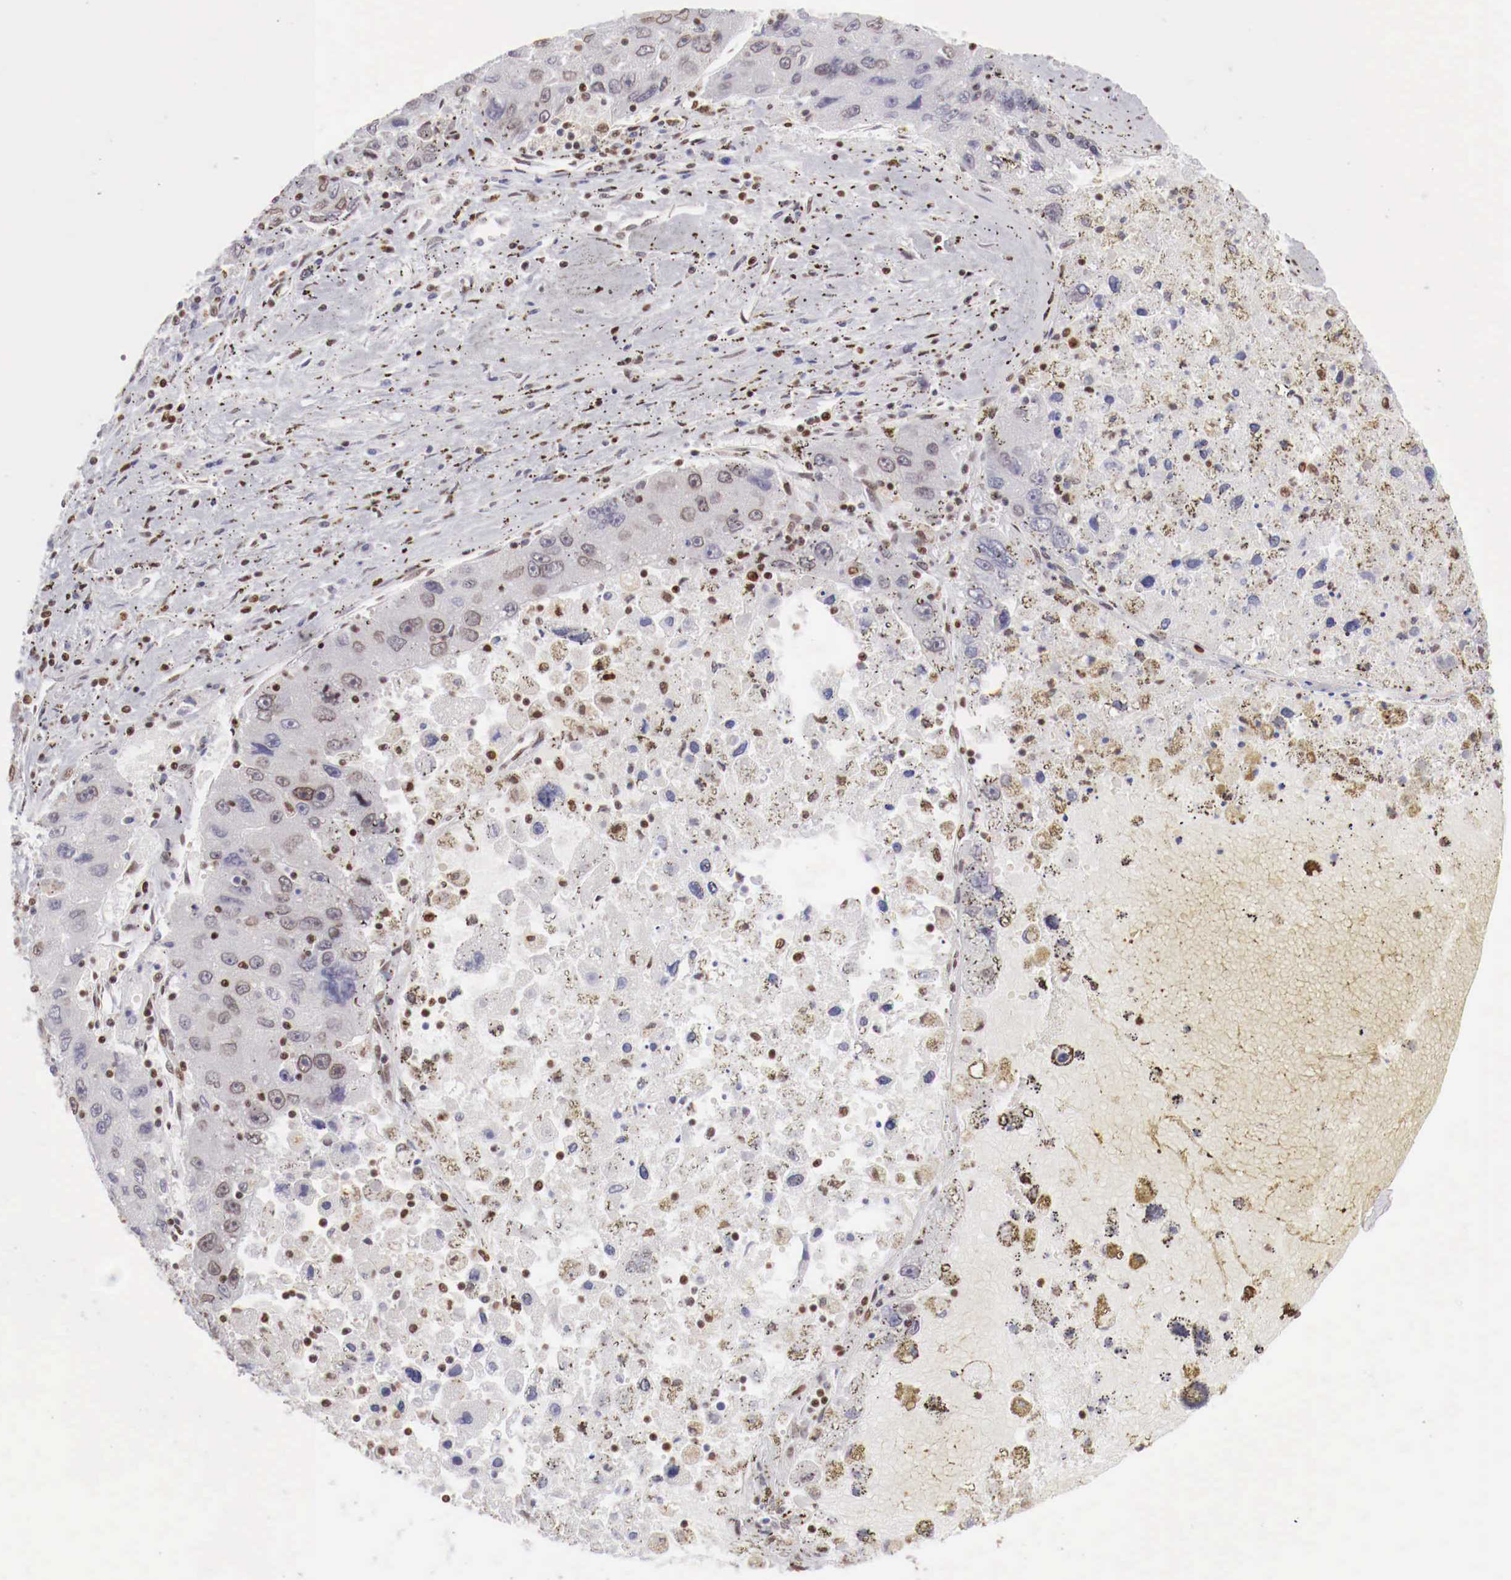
{"staining": {"intensity": "weak", "quantity": "<25%", "location": "nuclear"}, "tissue": "liver cancer", "cell_type": "Tumor cells", "image_type": "cancer", "snomed": [{"axis": "morphology", "description": "Carcinoma, Hepatocellular, NOS"}, {"axis": "topography", "description": "Liver"}], "caption": "Protein analysis of liver hepatocellular carcinoma exhibits no significant staining in tumor cells.", "gene": "MAX", "patient": {"sex": "male", "age": 49}}